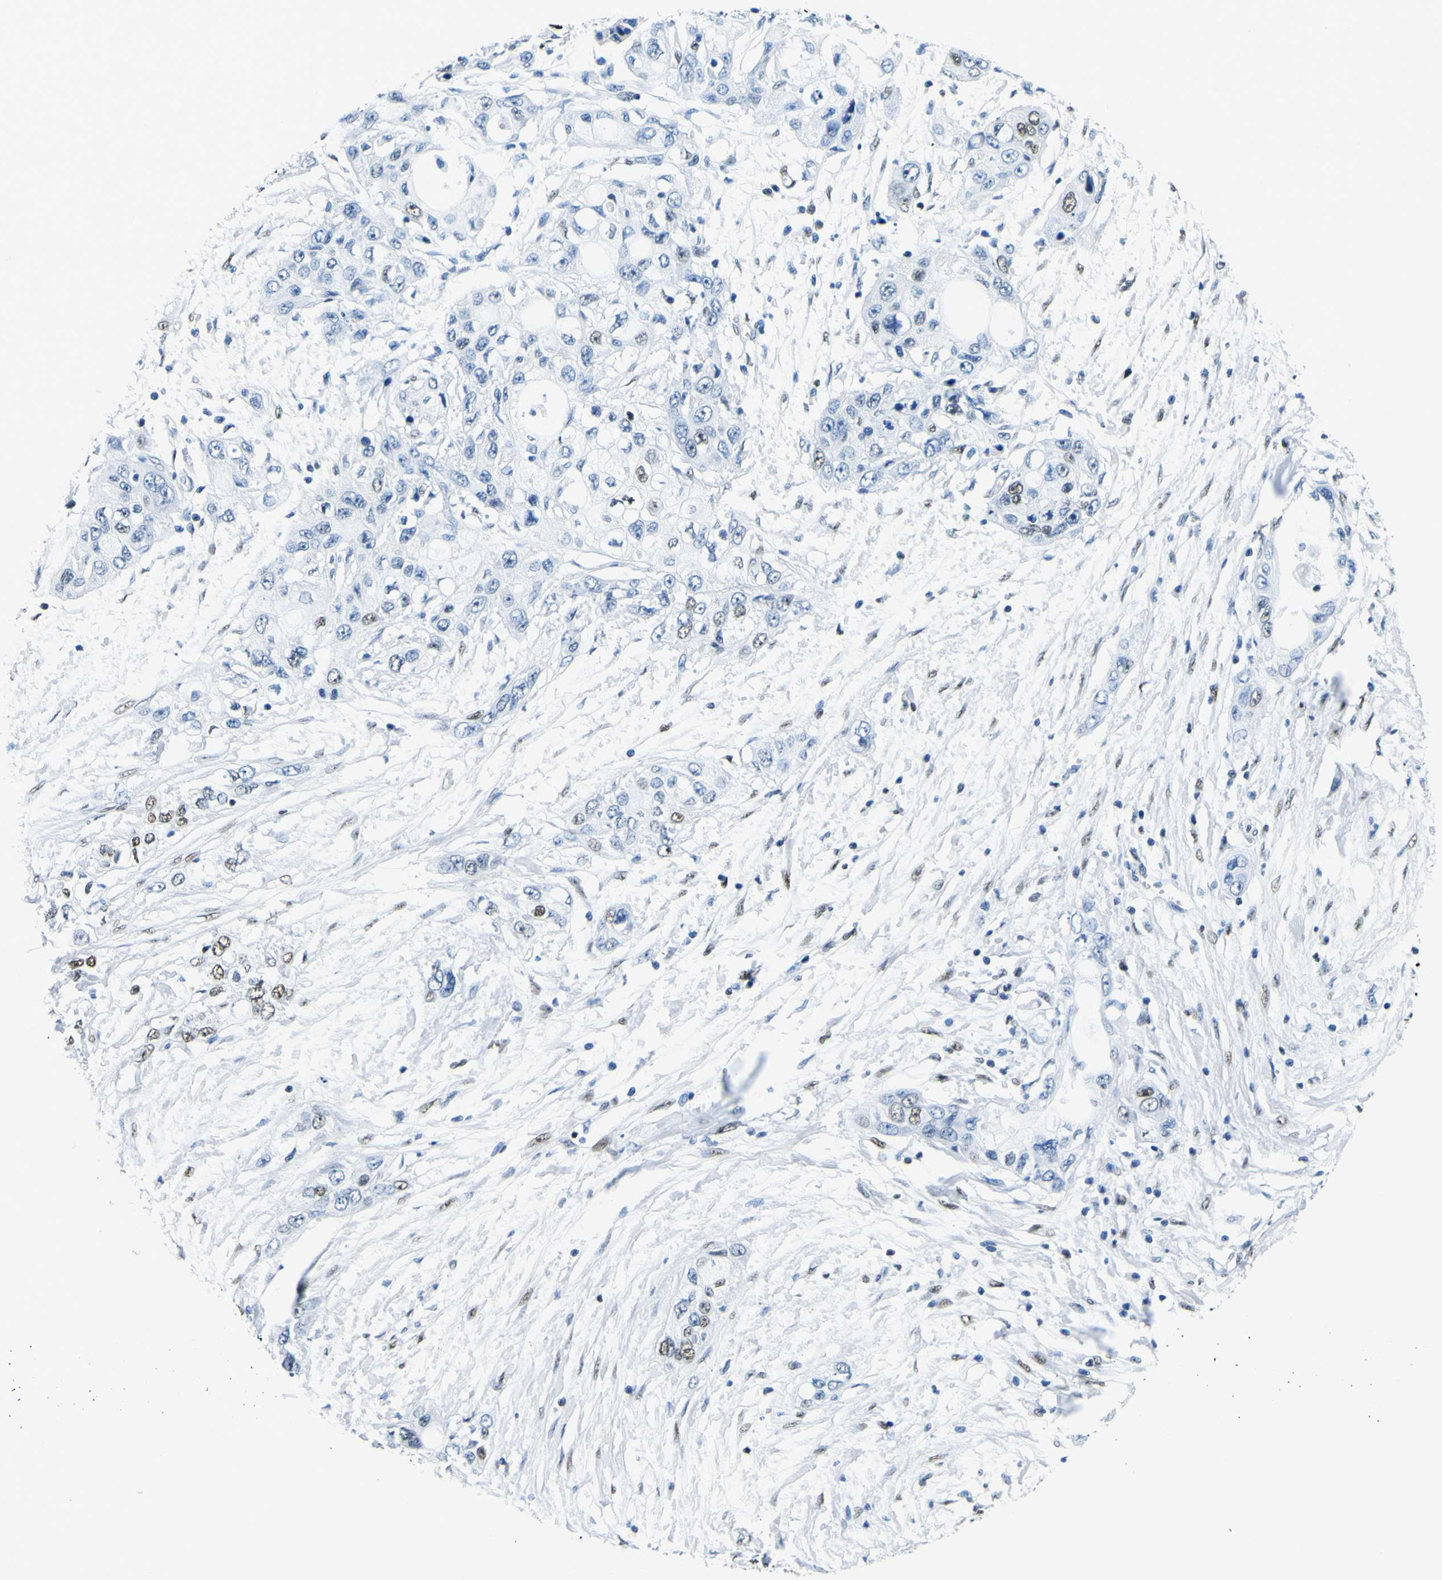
{"staining": {"intensity": "moderate", "quantity": "25%-75%", "location": "nuclear"}, "tissue": "pancreatic cancer", "cell_type": "Tumor cells", "image_type": "cancer", "snomed": [{"axis": "morphology", "description": "Adenocarcinoma, NOS"}, {"axis": "topography", "description": "Pancreas"}], "caption": "DAB immunohistochemical staining of pancreatic cancer (adenocarcinoma) demonstrates moderate nuclear protein expression in about 25%-75% of tumor cells.", "gene": "SP1", "patient": {"sex": "female", "age": 70}}